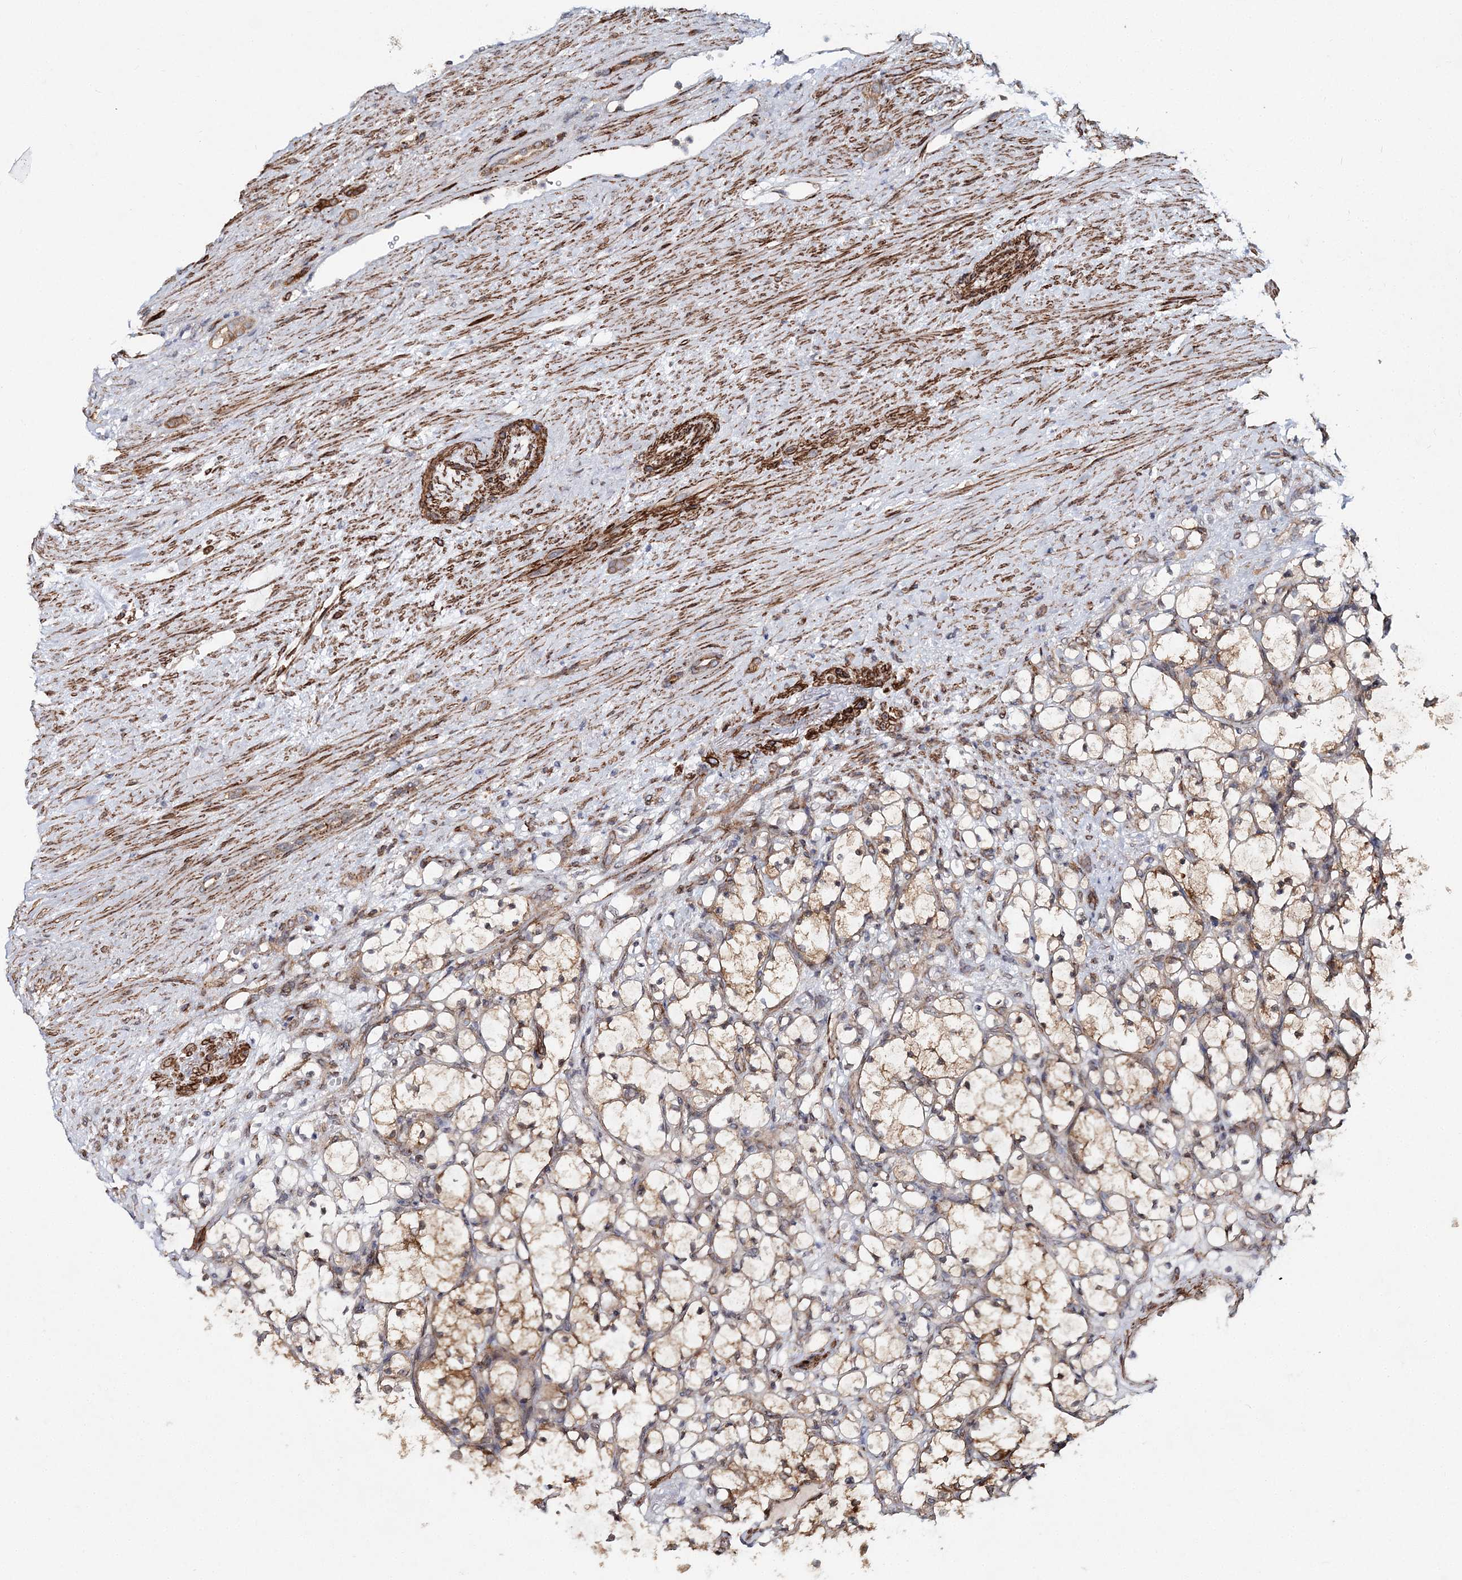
{"staining": {"intensity": "moderate", "quantity": "<25%", "location": "cytoplasmic/membranous"}, "tissue": "renal cancer", "cell_type": "Tumor cells", "image_type": "cancer", "snomed": [{"axis": "morphology", "description": "Adenocarcinoma, NOS"}, {"axis": "topography", "description": "Kidney"}], "caption": "Immunohistochemical staining of human renal adenocarcinoma shows low levels of moderate cytoplasmic/membranous protein positivity in approximately <25% of tumor cells.", "gene": "NBAS", "patient": {"sex": "female", "age": 69}}